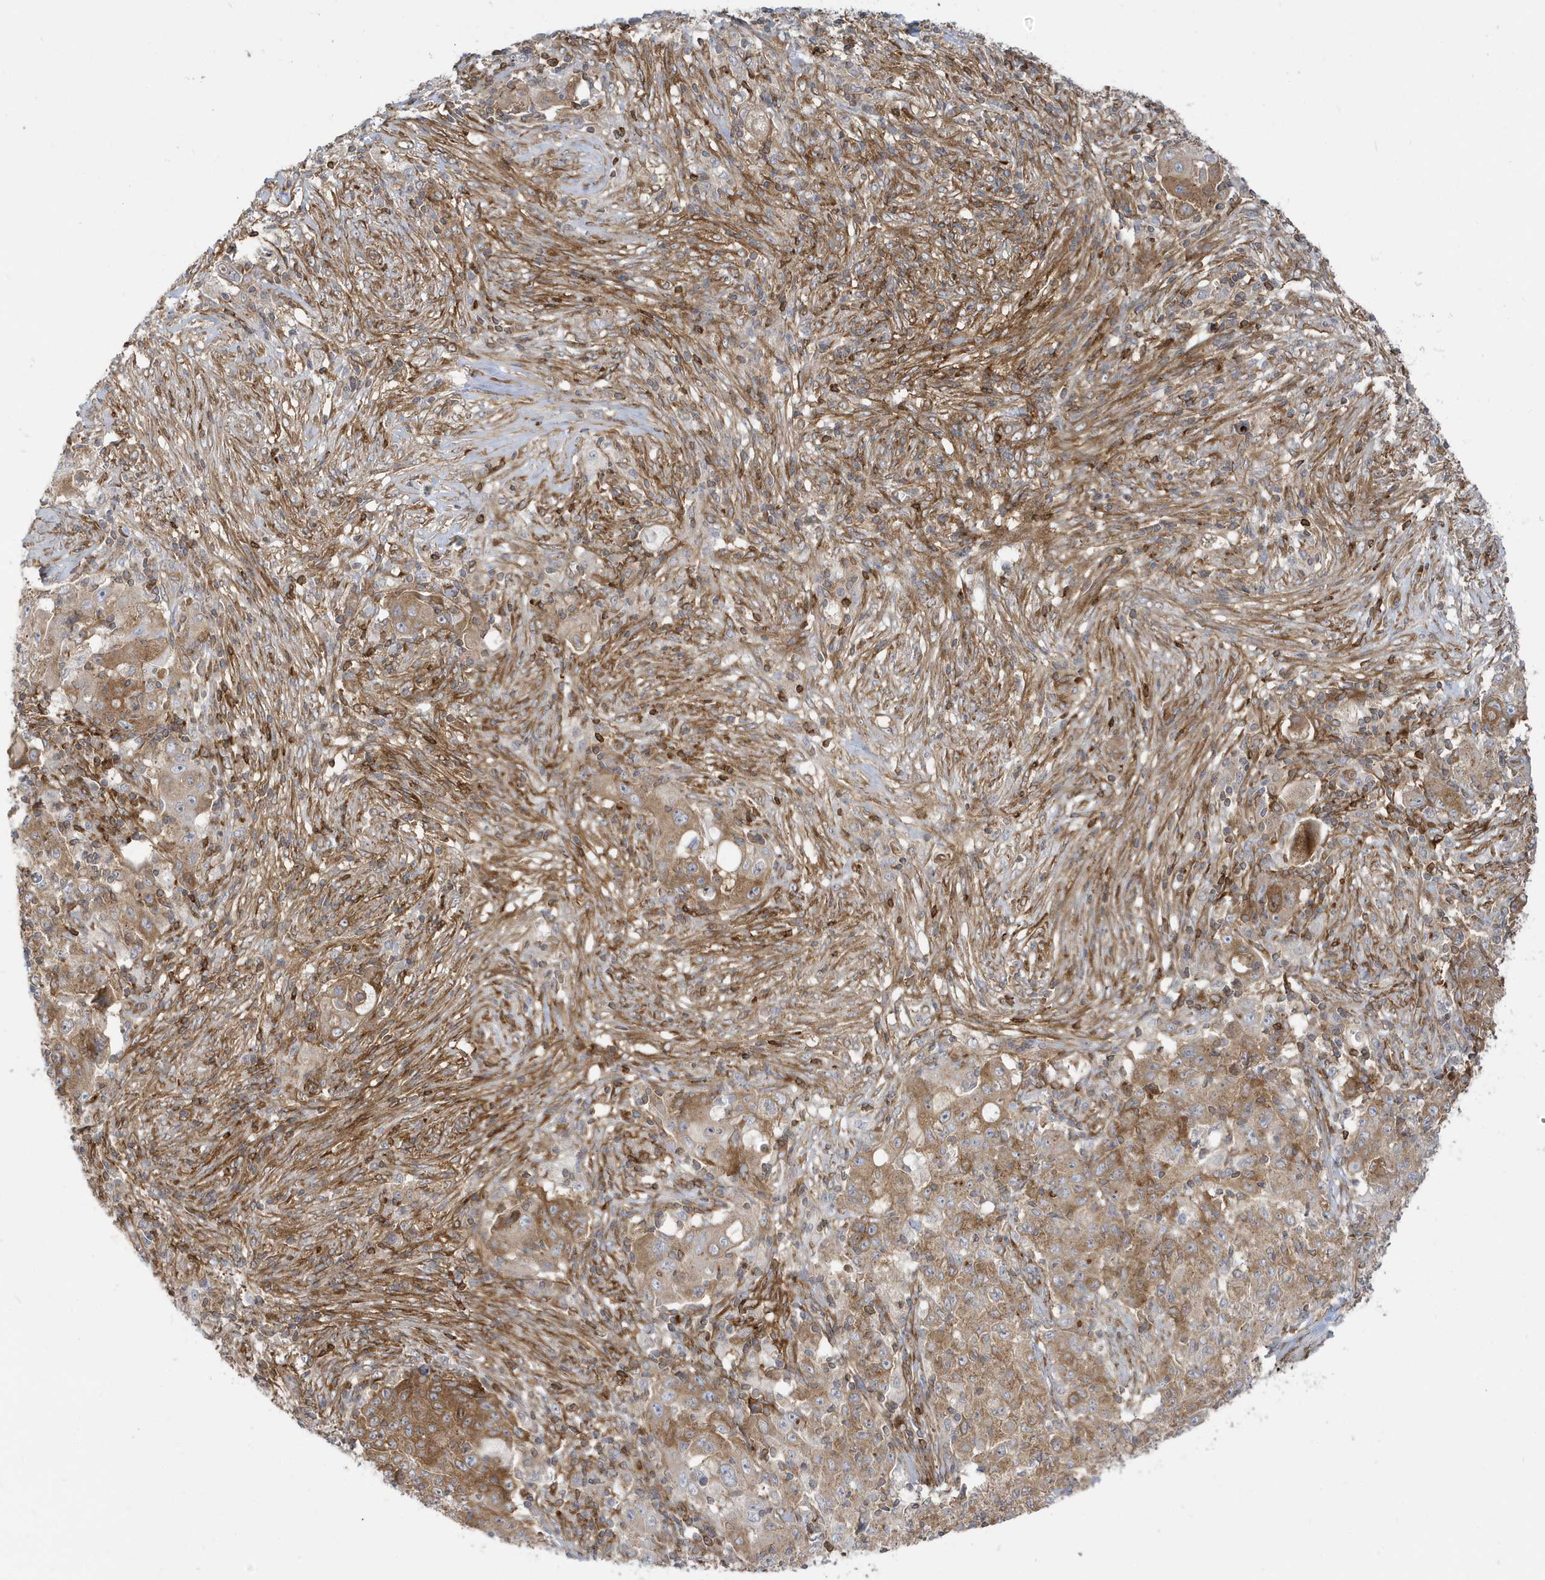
{"staining": {"intensity": "moderate", "quantity": ">75%", "location": "cytoplasmic/membranous"}, "tissue": "ovarian cancer", "cell_type": "Tumor cells", "image_type": "cancer", "snomed": [{"axis": "morphology", "description": "Carcinoma, endometroid"}, {"axis": "topography", "description": "Ovary"}], "caption": "Human ovarian endometroid carcinoma stained with a brown dye demonstrates moderate cytoplasmic/membranous positive positivity in about >75% of tumor cells.", "gene": "STAM", "patient": {"sex": "female", "age": 42}}